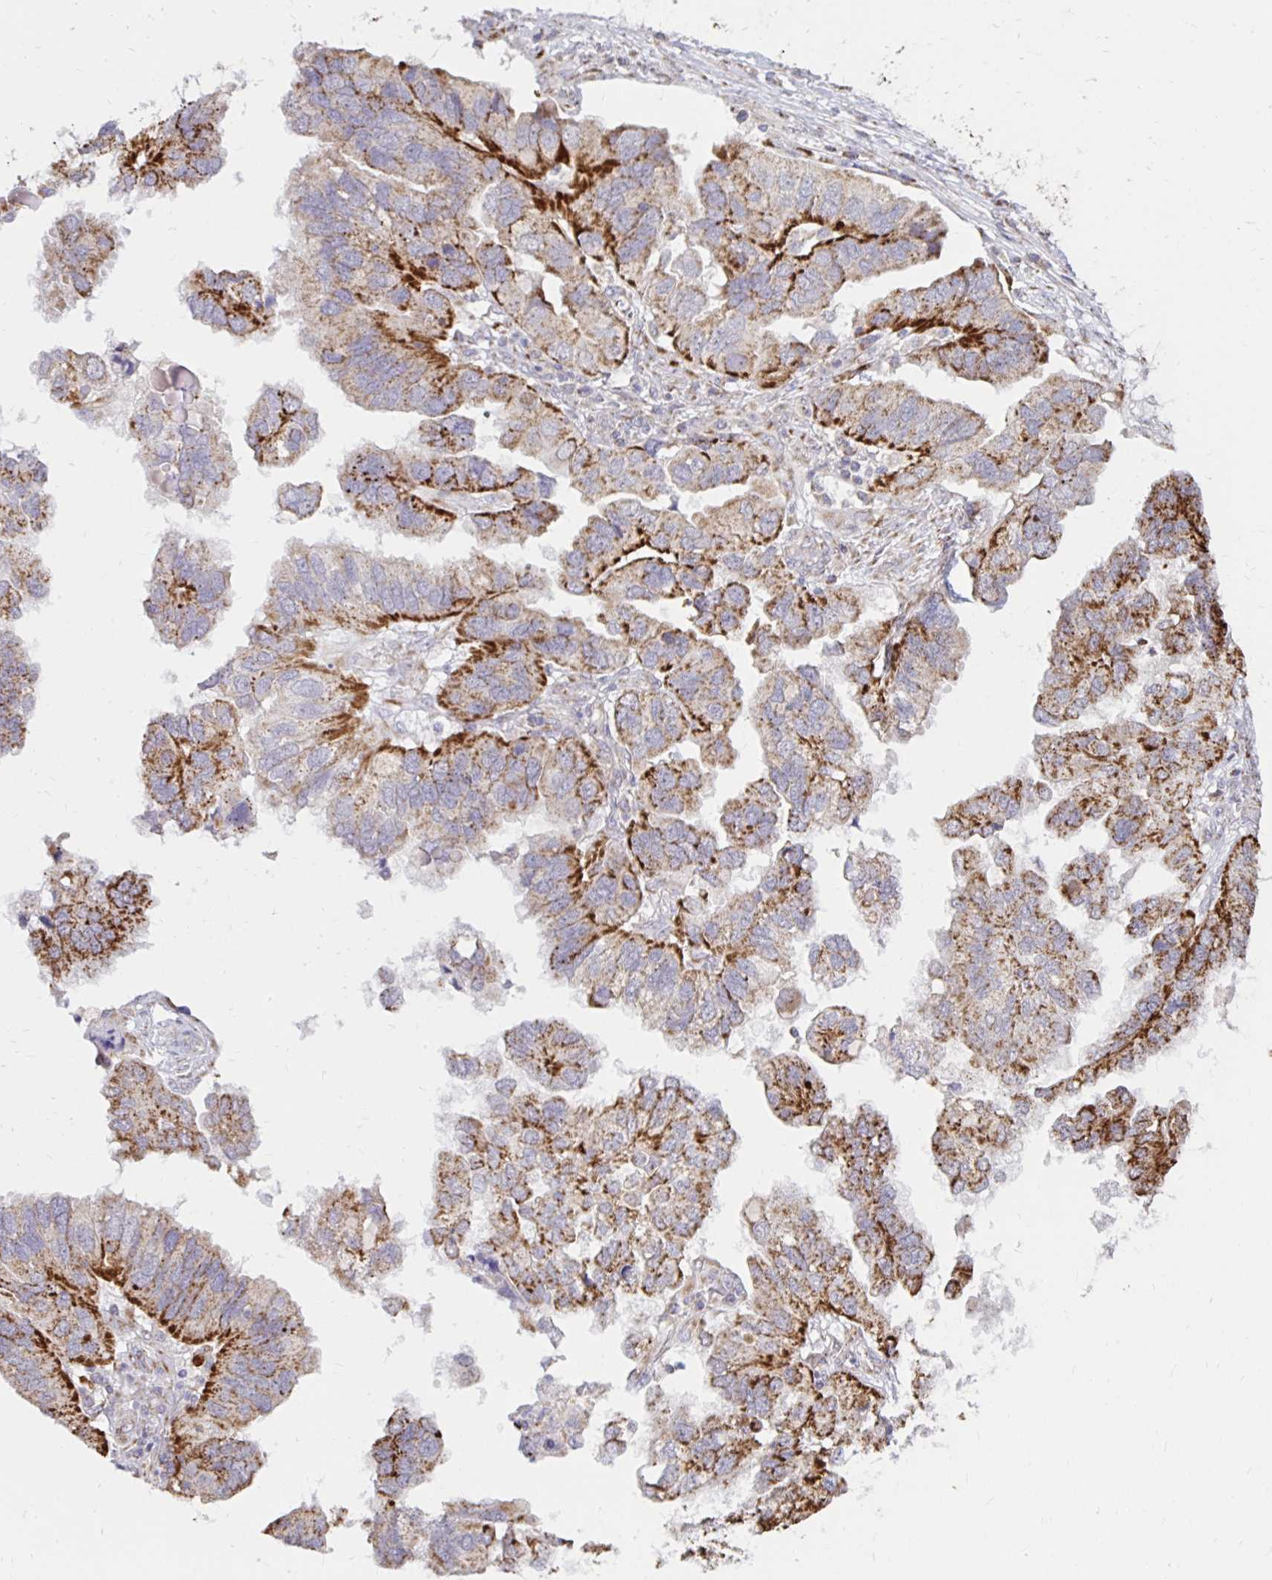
{"staining": {"intensity": "strong", "quantity": ">75%", "location": "cytoplasmic/membranous"}, "tissue": "ovarian cancer", "cell_type": "Tumor cells", "image_type": "cancer", "snomed": [{"axis": "morphology", "description": "Cystadenocarcinoma, serous, NOS"}, {"axis": "topography", "description": "Ovary"}], "caption": "Ovarian cancer (serous cystadenocarcinoma) stained for a protein (brown) exhibits strong cytoplasmic/membranous positive staining in about >75% of tumor cells.", "gene": "IER3", "patient": {"sex": "female", "age": 79}}